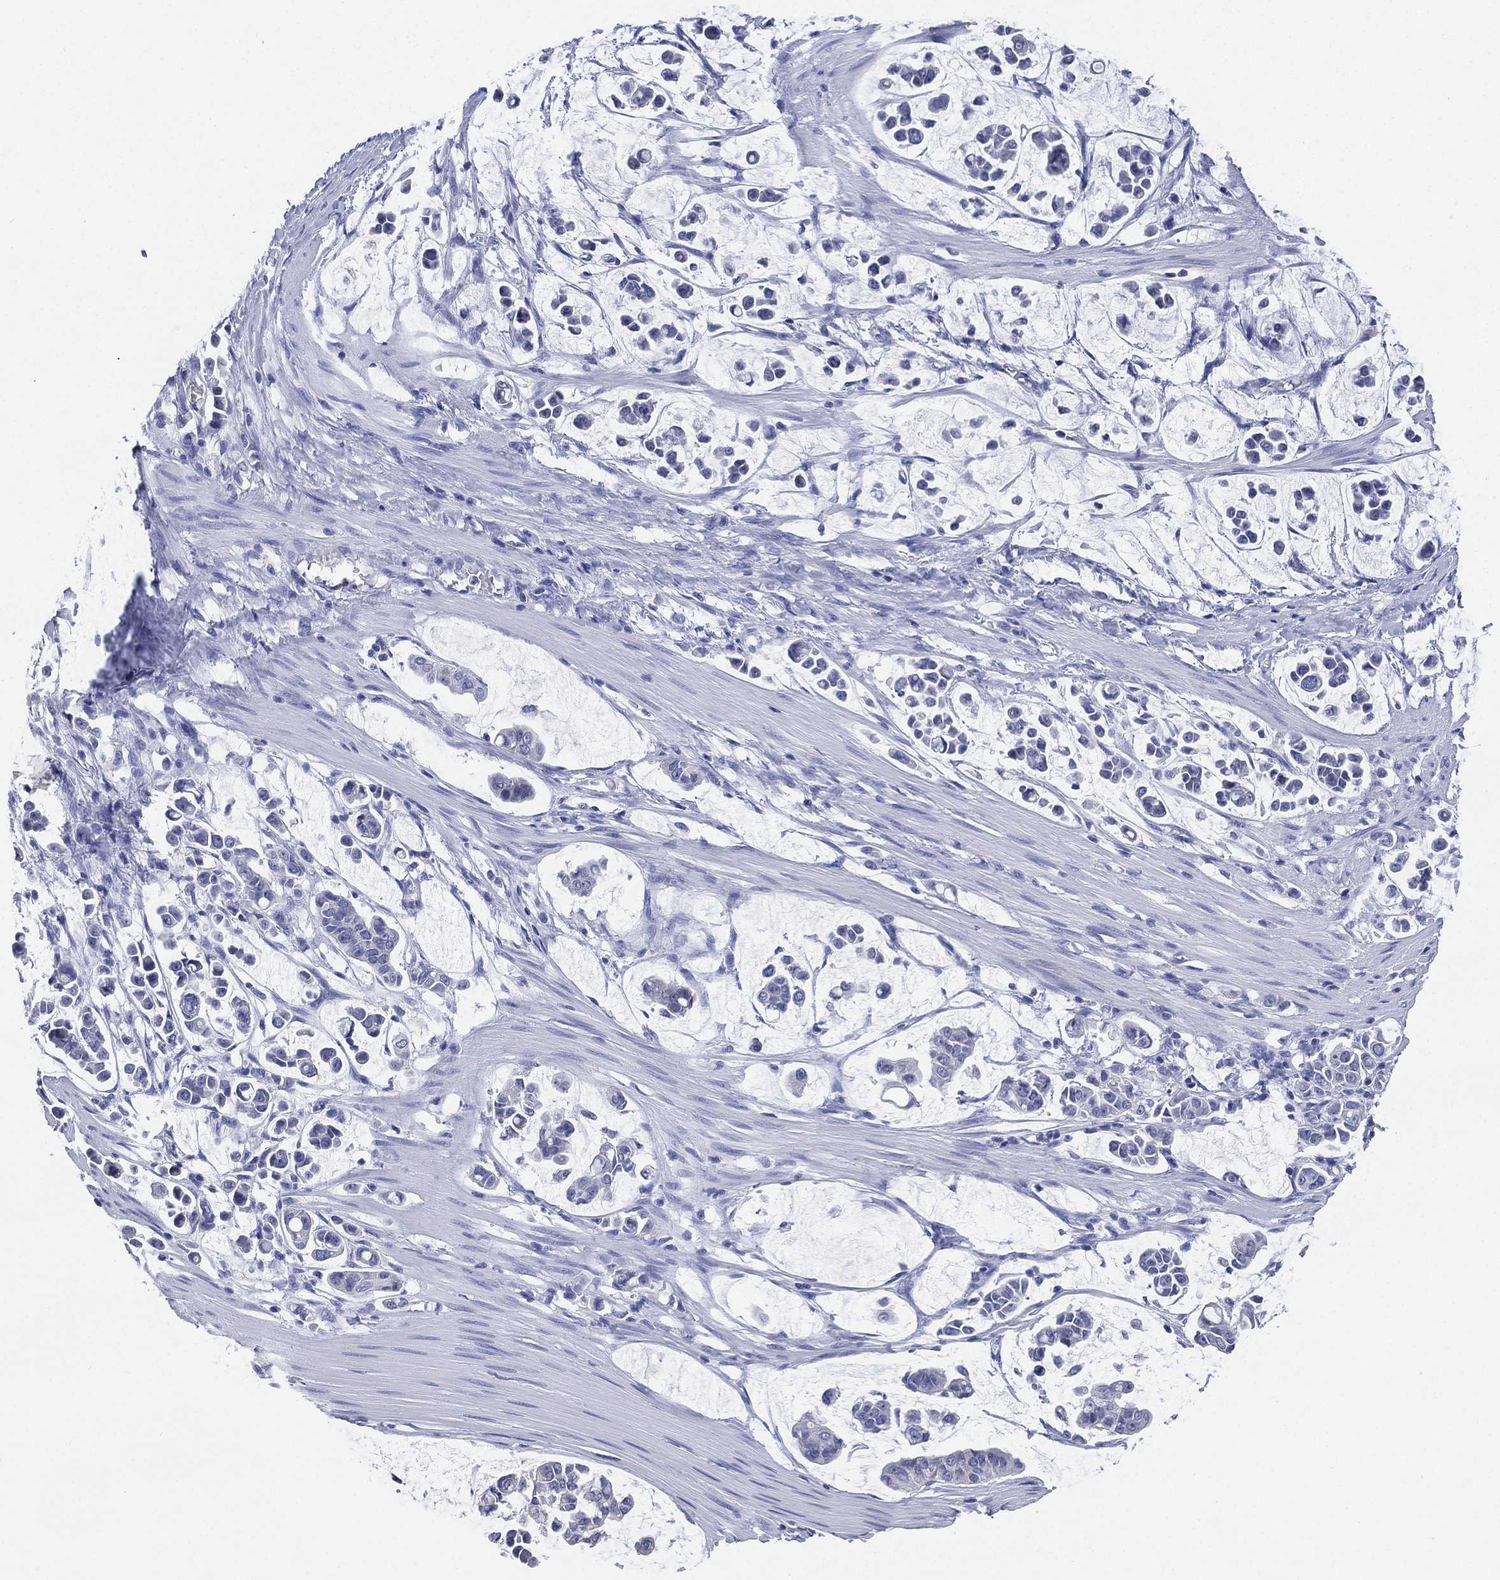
{"staining": {"intensity": "negative", "quantity": "none", "location": "none"}, "tissue": "stomach cancer", "cell_type": "Tumor cells", "image_type": "cancer", "snomed": [{"axis": "morphology", "description": "Adenocarcinoma, NOS"}, {"axis": "topography", "description": "Stomach"}], "caption": "High power microscopy histopathology image of an IHC micrograph of adenocarcinoma (stomach), revealing no significant positivity in tumor cells.", "gene": "IYD", "patient": {"sex": "male", "age": 82}}